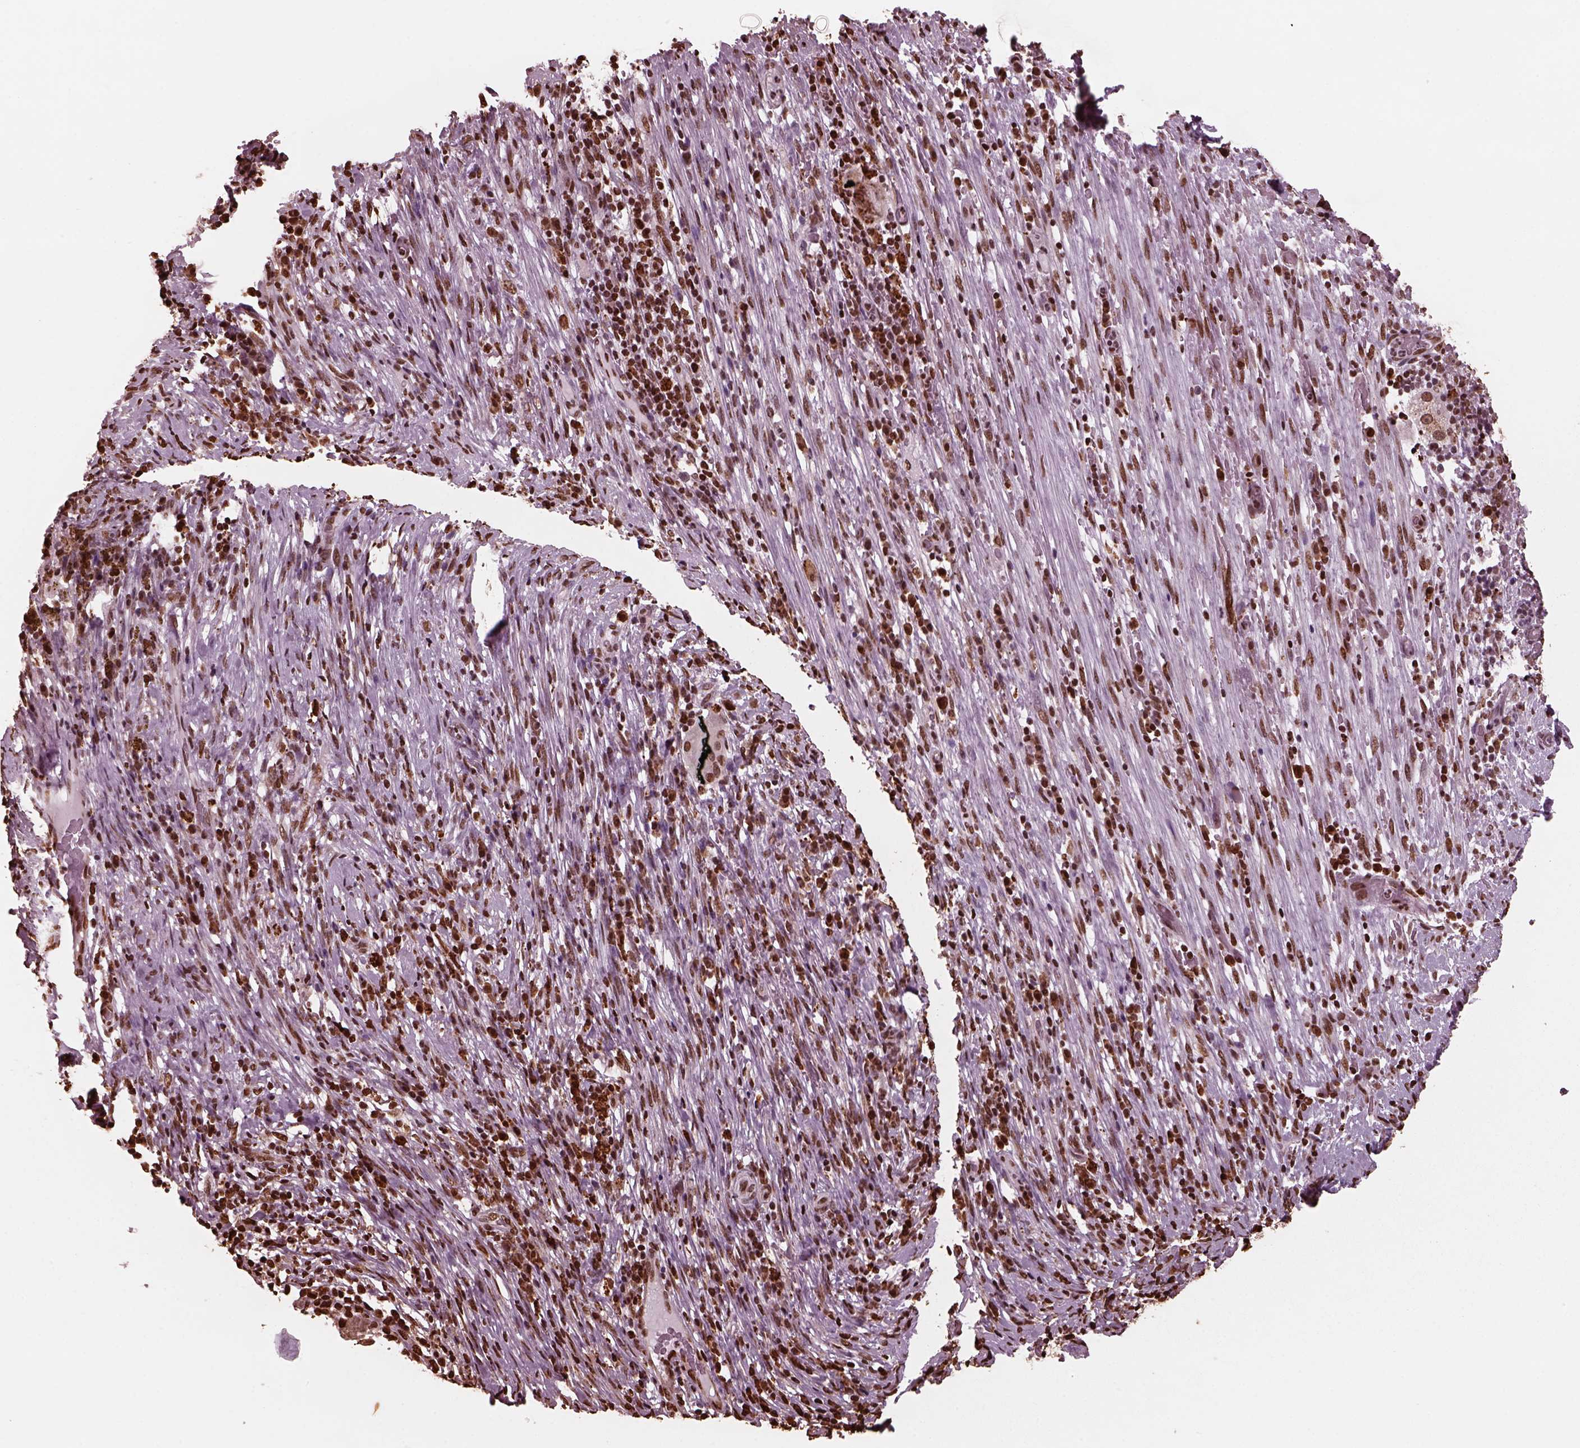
{"staining": {"intensity": "strong", "quantity": ">75%", "location": "nuclear"}, "tissue": "cervical cancer", "cell_type": "Tumor cells", "image_type": "cancer", "snomed": [{"axis": "morphology", "description": "Squamous cell carcinoma, NOS"}, {"axis": "topography", "description": "Cervix"}], "caption": "Squamous cell carcinoma (cervical) stained with DAB IHC demonstrates high levels of strong nuclear staining in approximately >75% of tumor cells.", "gene": "NSD1", "patient": {"sex": "female", "age": 51}}